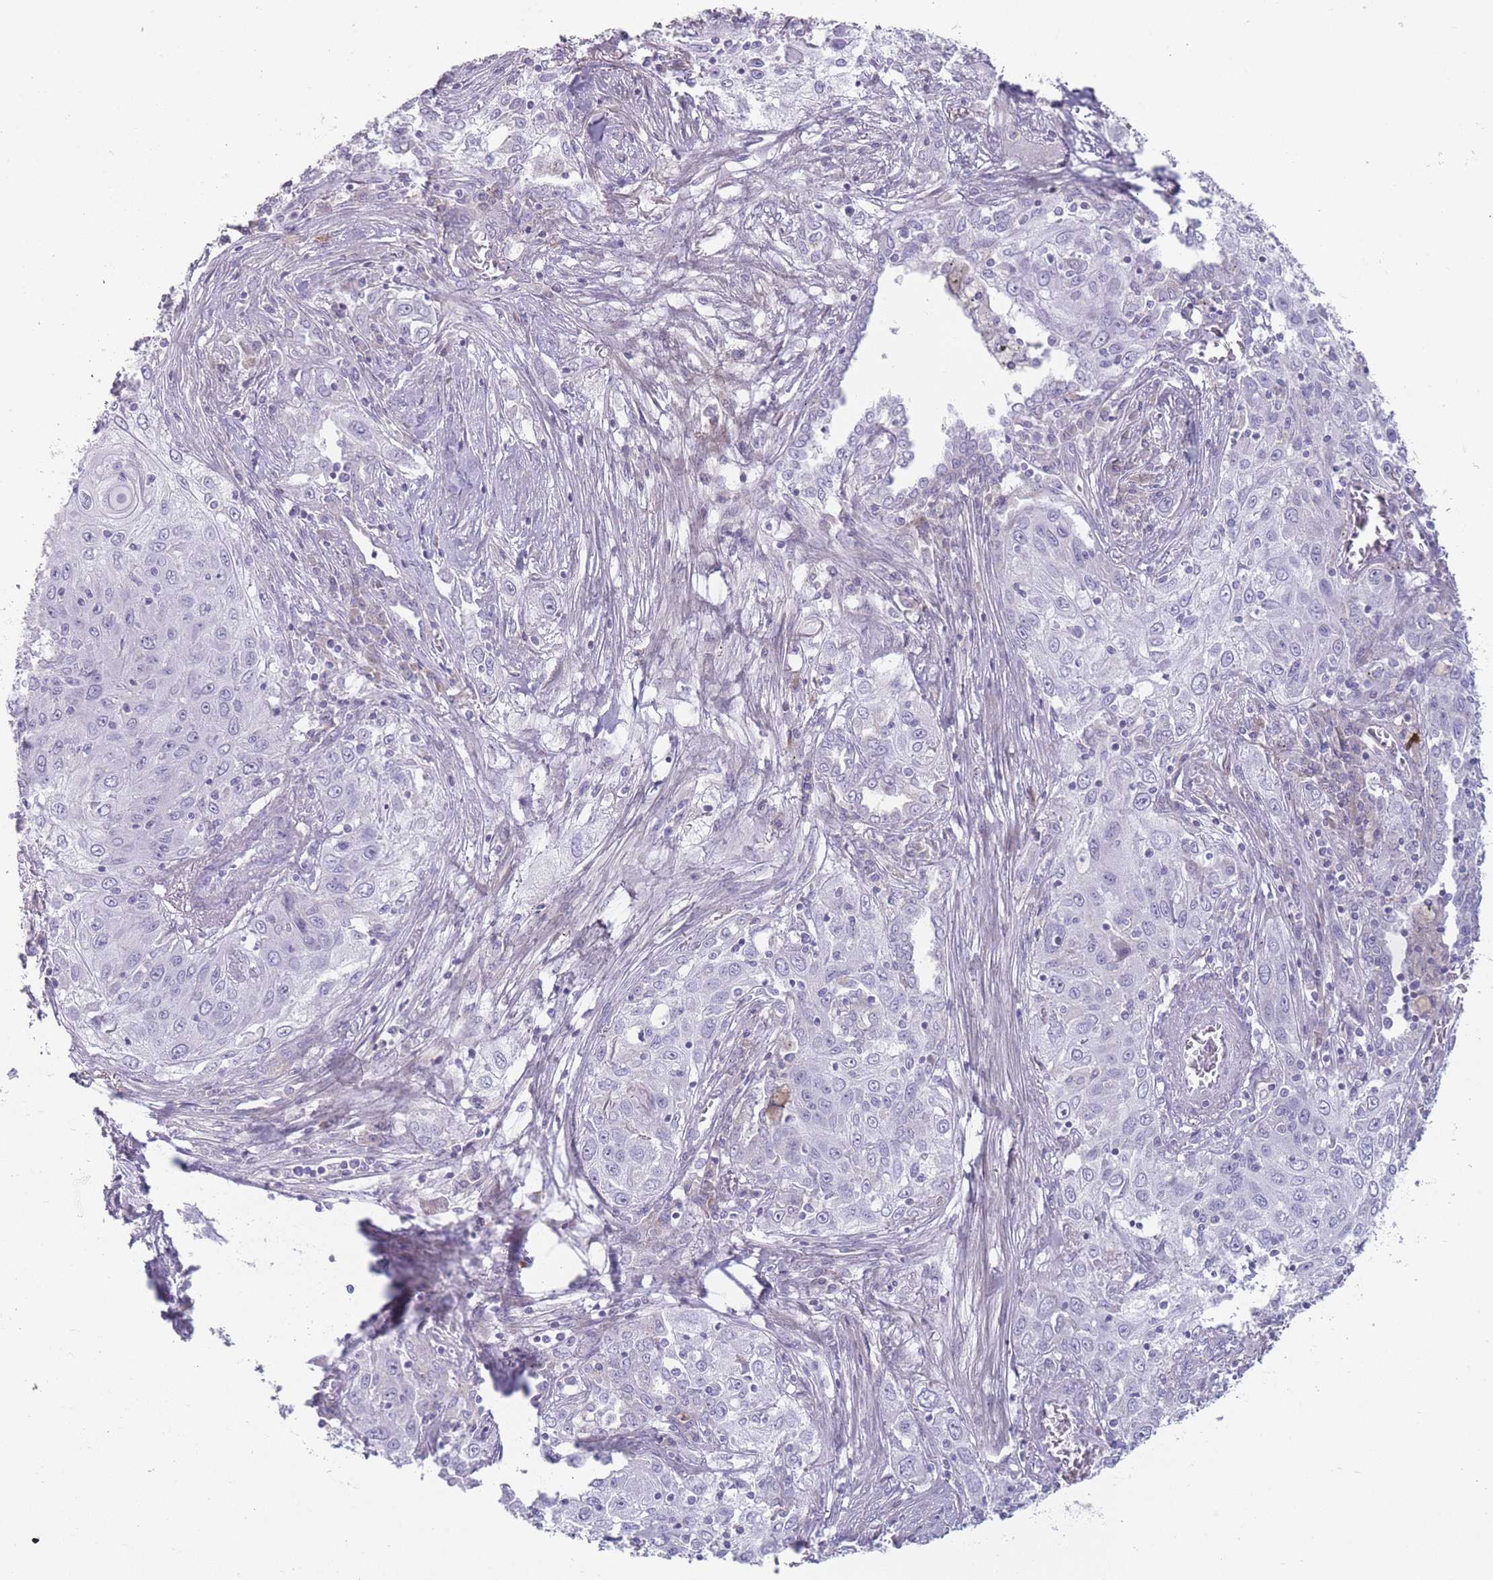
{"staining": {"intensity": "negative", "quantity": "none", "location": "none"}, "tissue": "lung cancer", "cell_type": "Tumor cells", "image_type": "cancer", "snomed": [{"axis": "morphology", "description": "Squamous cell carcinoma, NOS"}, {"axis": "topography", "description": "Lung"}], "caption": "The micrograph exhibits no significant positivity in tumor cells of lung cancer. The staining was performed using DAB to visualize the protein expression in brown, while the nuclei were stained in blue with hematoxylin (Magnification: 20x).", "gene": "PAIP2B", "patient": {"sex": "female", "age": 69}}